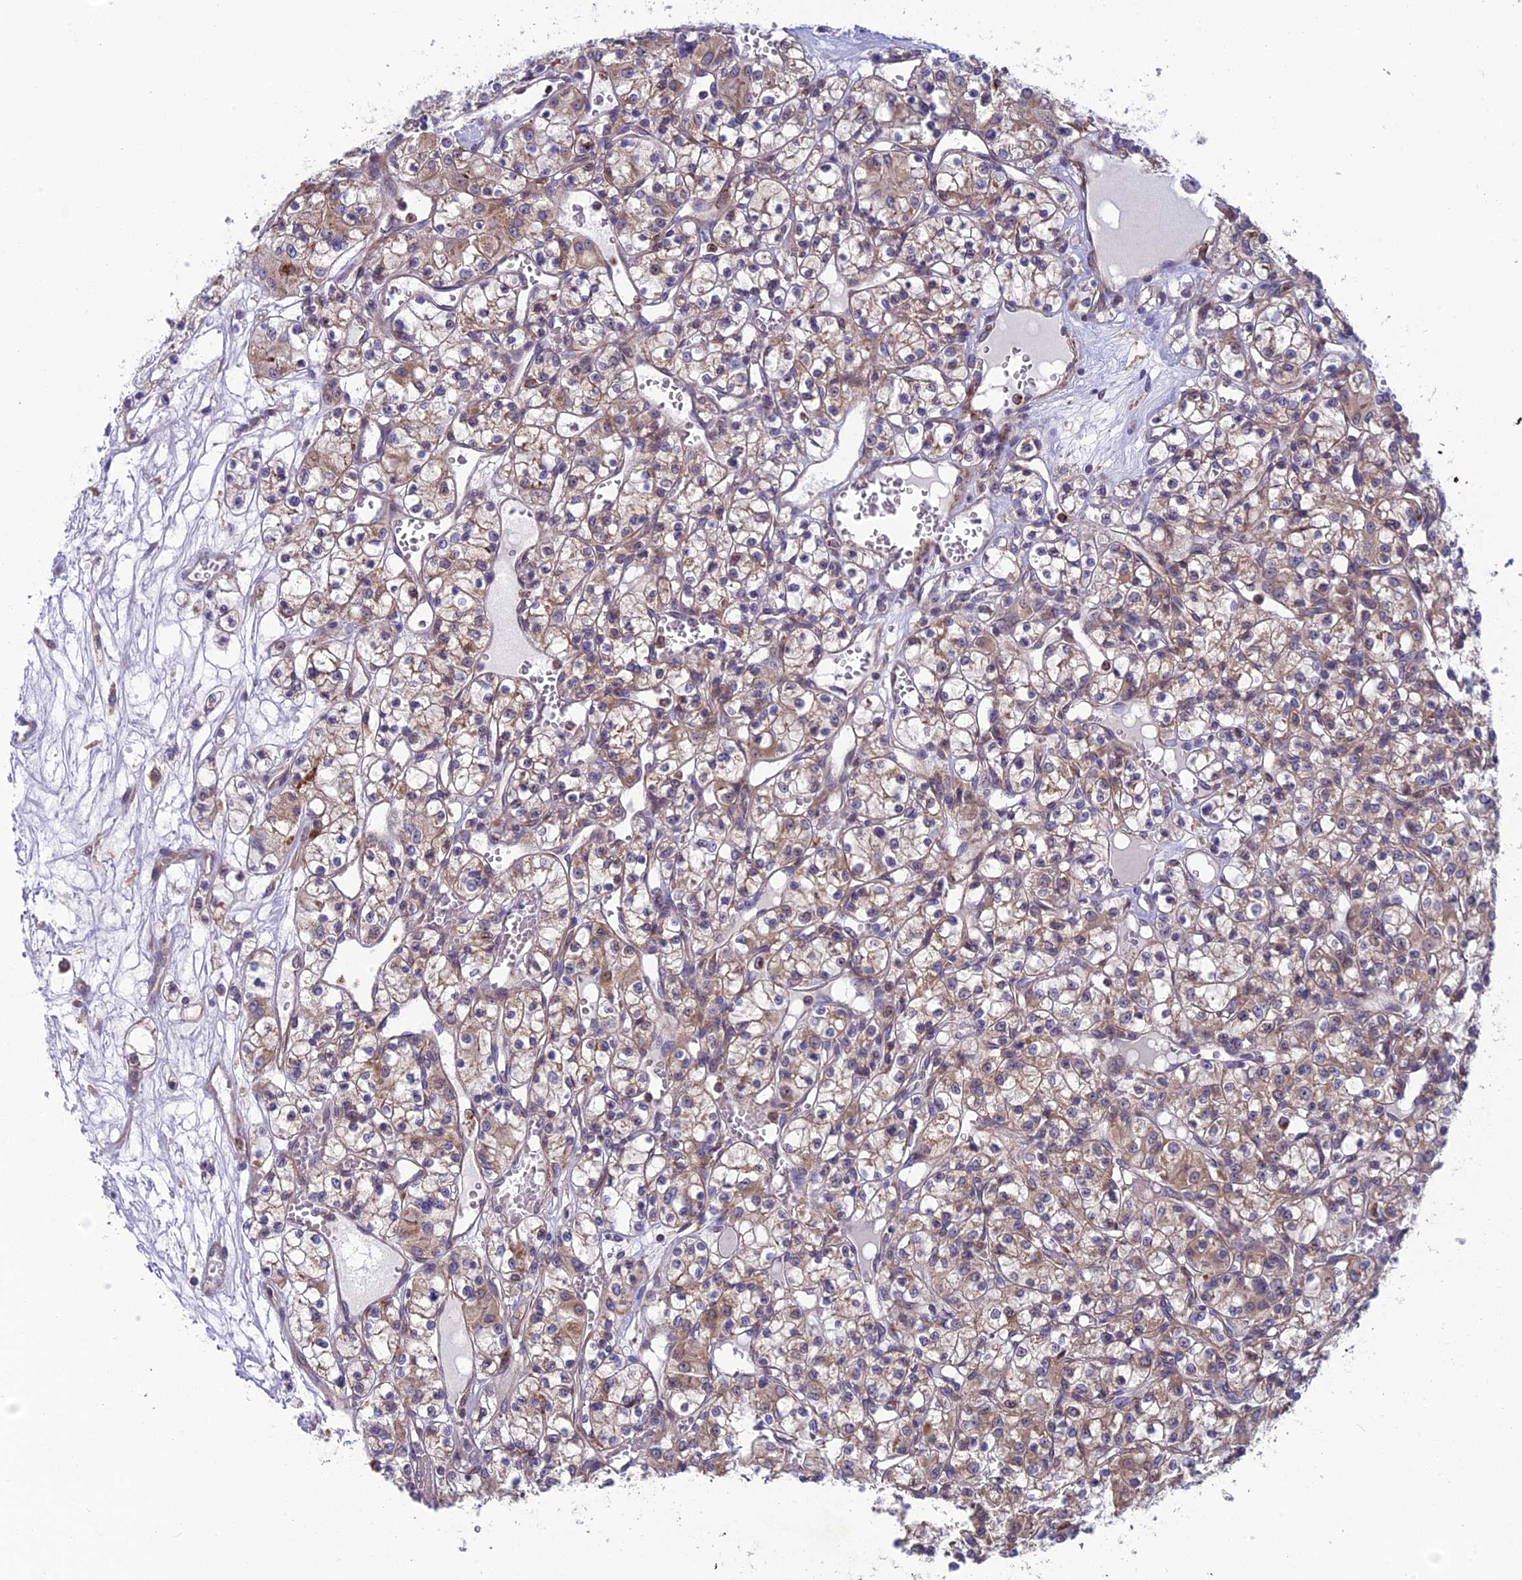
{"staining": {"intensity": "weak", "quantity": "<25%", "location": "cytoplasmic/membranous"}, "tissue": "renal cancer", "cell_type": "Tumor cells", "image_type": "cancer", "snomed": [{"axis": "morphology", "description": "Adenocarcinoma, NOS"}, {"axis": "topography", "description": "Kidney"}], "caption": "IHC of human renal adenocarcinoma displays no expression in tumor cells. The staining is performed using DAB (3,3'-diaminobenzidine) brown chromogen with nuclei counter-stained in using hematoxylin.", "gene": "BLTP2", "patient": {"sex": "female", "age": 59}}